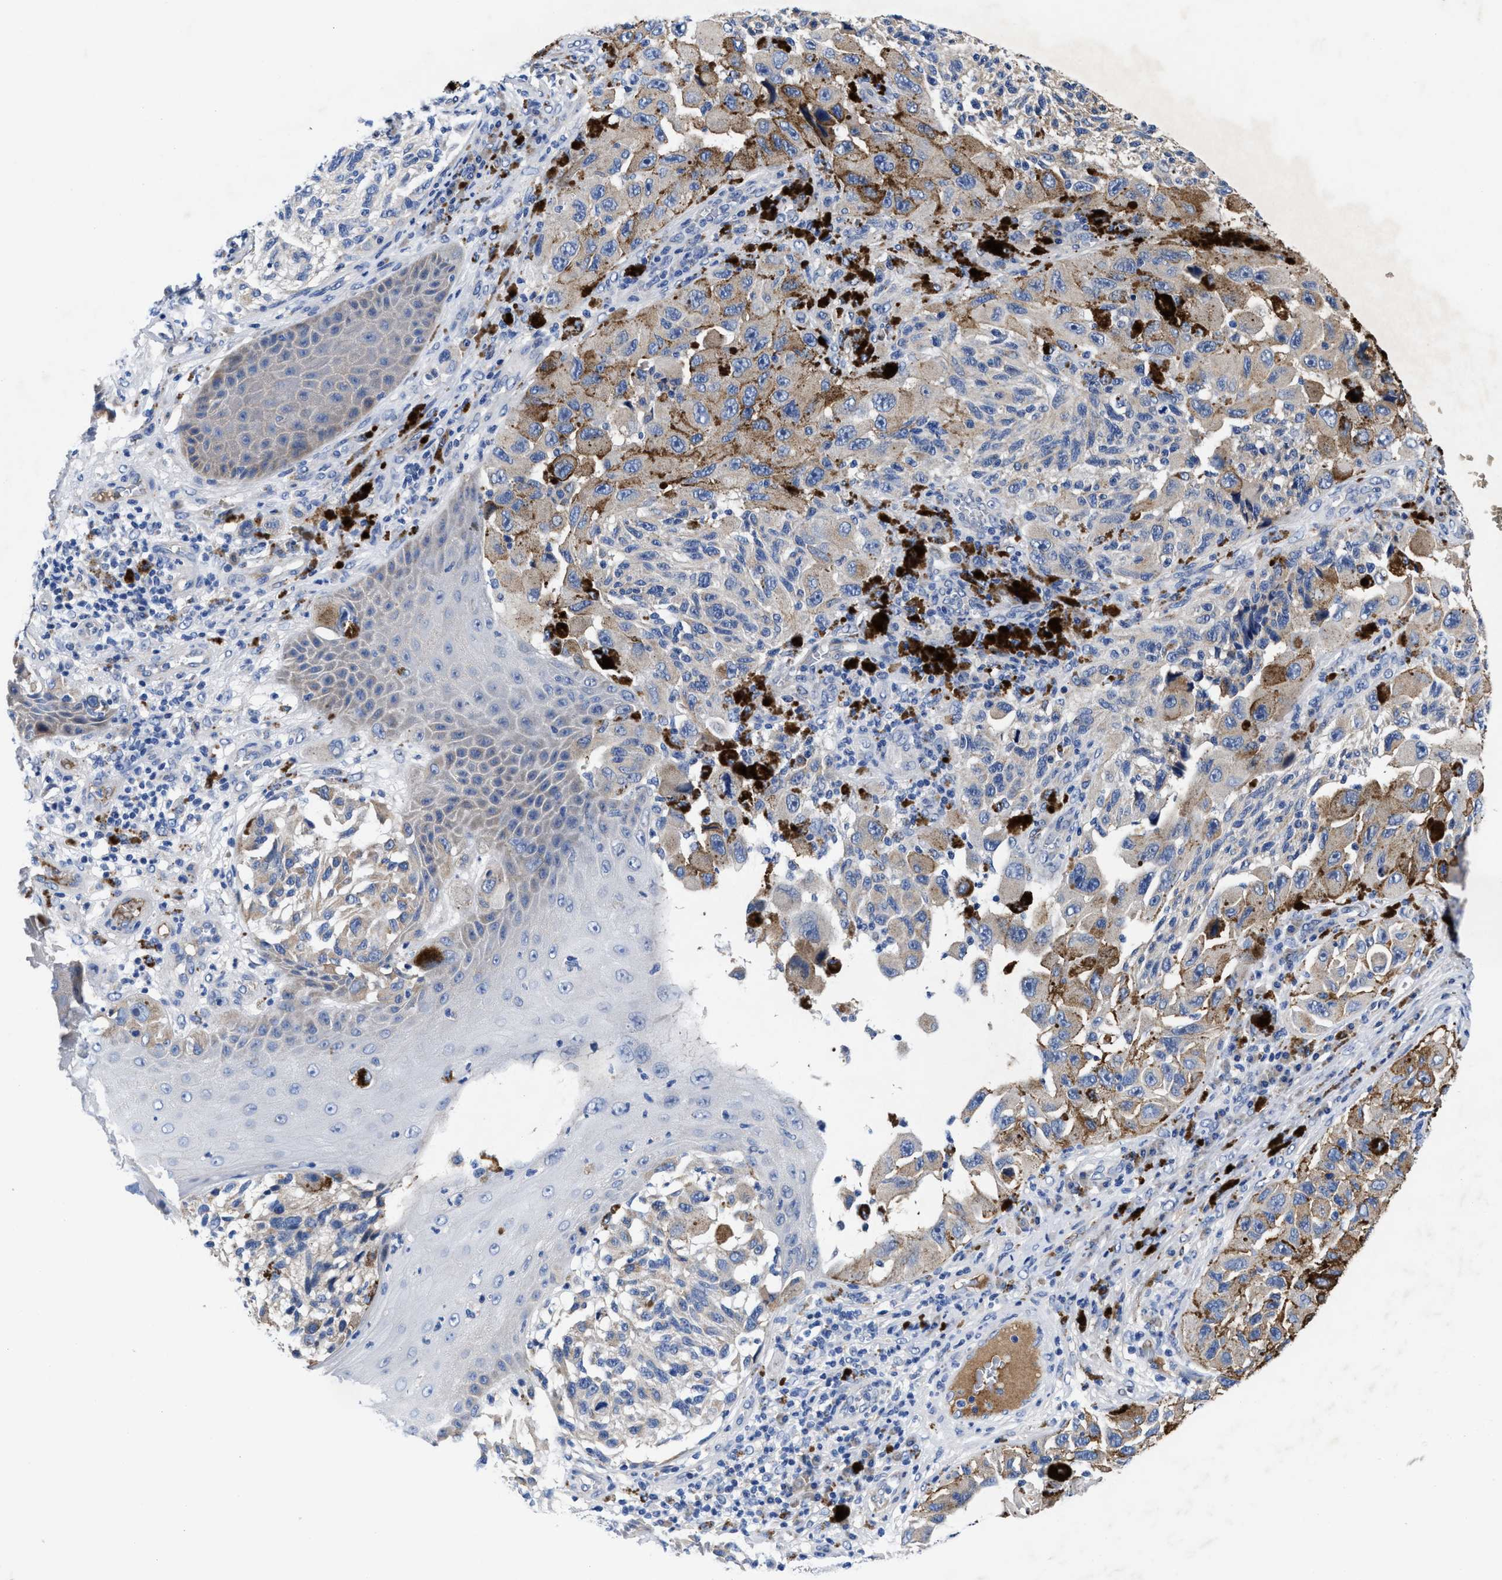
{"staining": {"intensity": "weak", "quantity": "<25%", "location": "cytoplasmic/membranous"}, "tissue": "melanoma", "cell_type": "Tumor cells", "image_type": "cancer", "snomed": [{"axis": "morphology", "description": "Malignant melanoma, NOS"}, {"axis": "topography", "description": "Skin"}], "caption": "Tumor cells show no significant expression in malignant melanoma.", "gene": "DHRS13", "patient": {"sex": "female", "age": 73}}